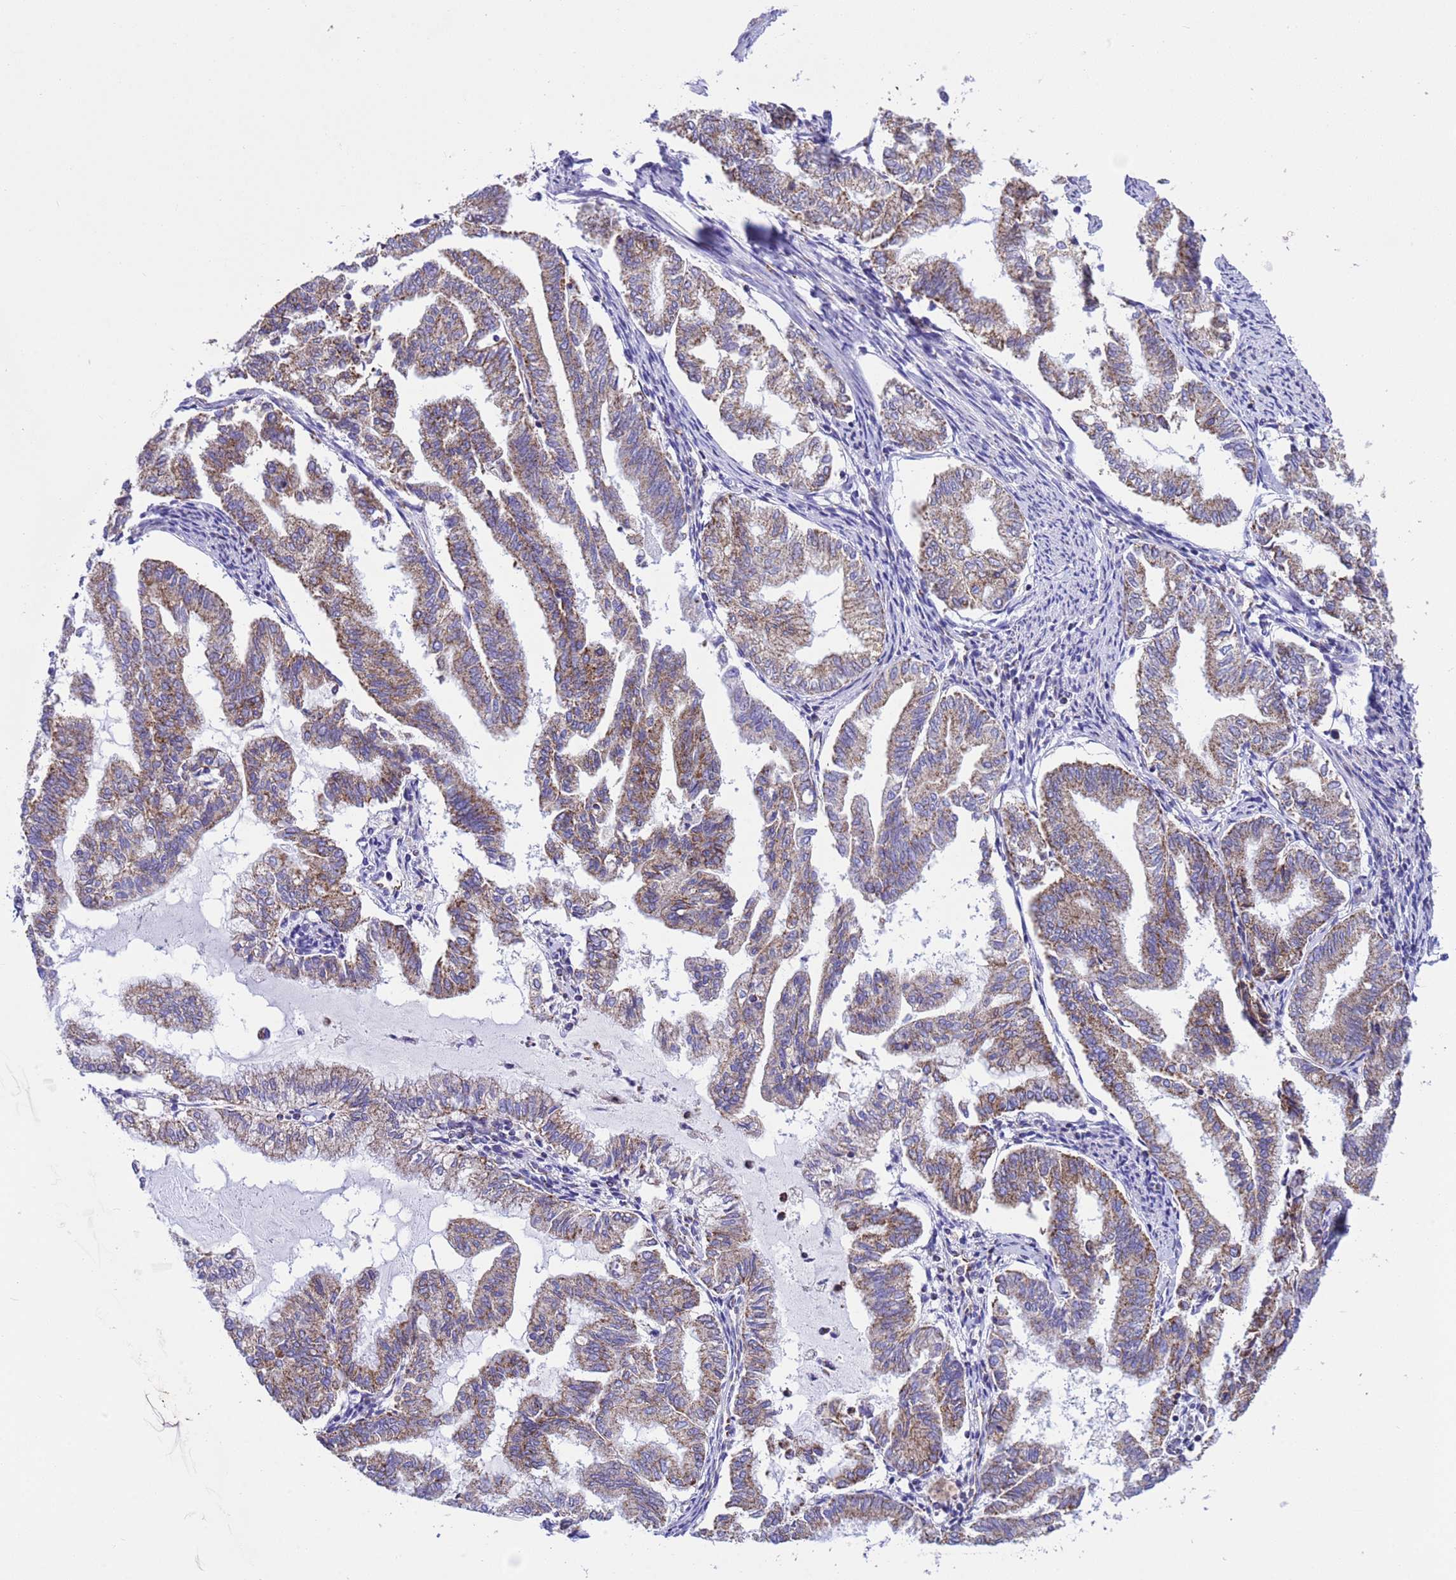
{"staining": {"intensity": "moderate", "quantity": ">75%", "location": "cytoplasmic/membranous"}, "tissue": "endometrial cancer", "cell_type": "Tumor cells", "image_type": "cancer", "snomed": [{"axis": "morphology", "description": "Adenocarcinoma, NOS"}, {"axis": "topography", "description": "Endometrium"}], "caption": "The micrograph shows immunohistochemical staining of endometrial cancer. There is moderate cytoplasmic/membranous positivity is appreciated in about >75% of tumor cells.", "gene": "CCDC191", "patient": {"sex": "female", "age": 79}}